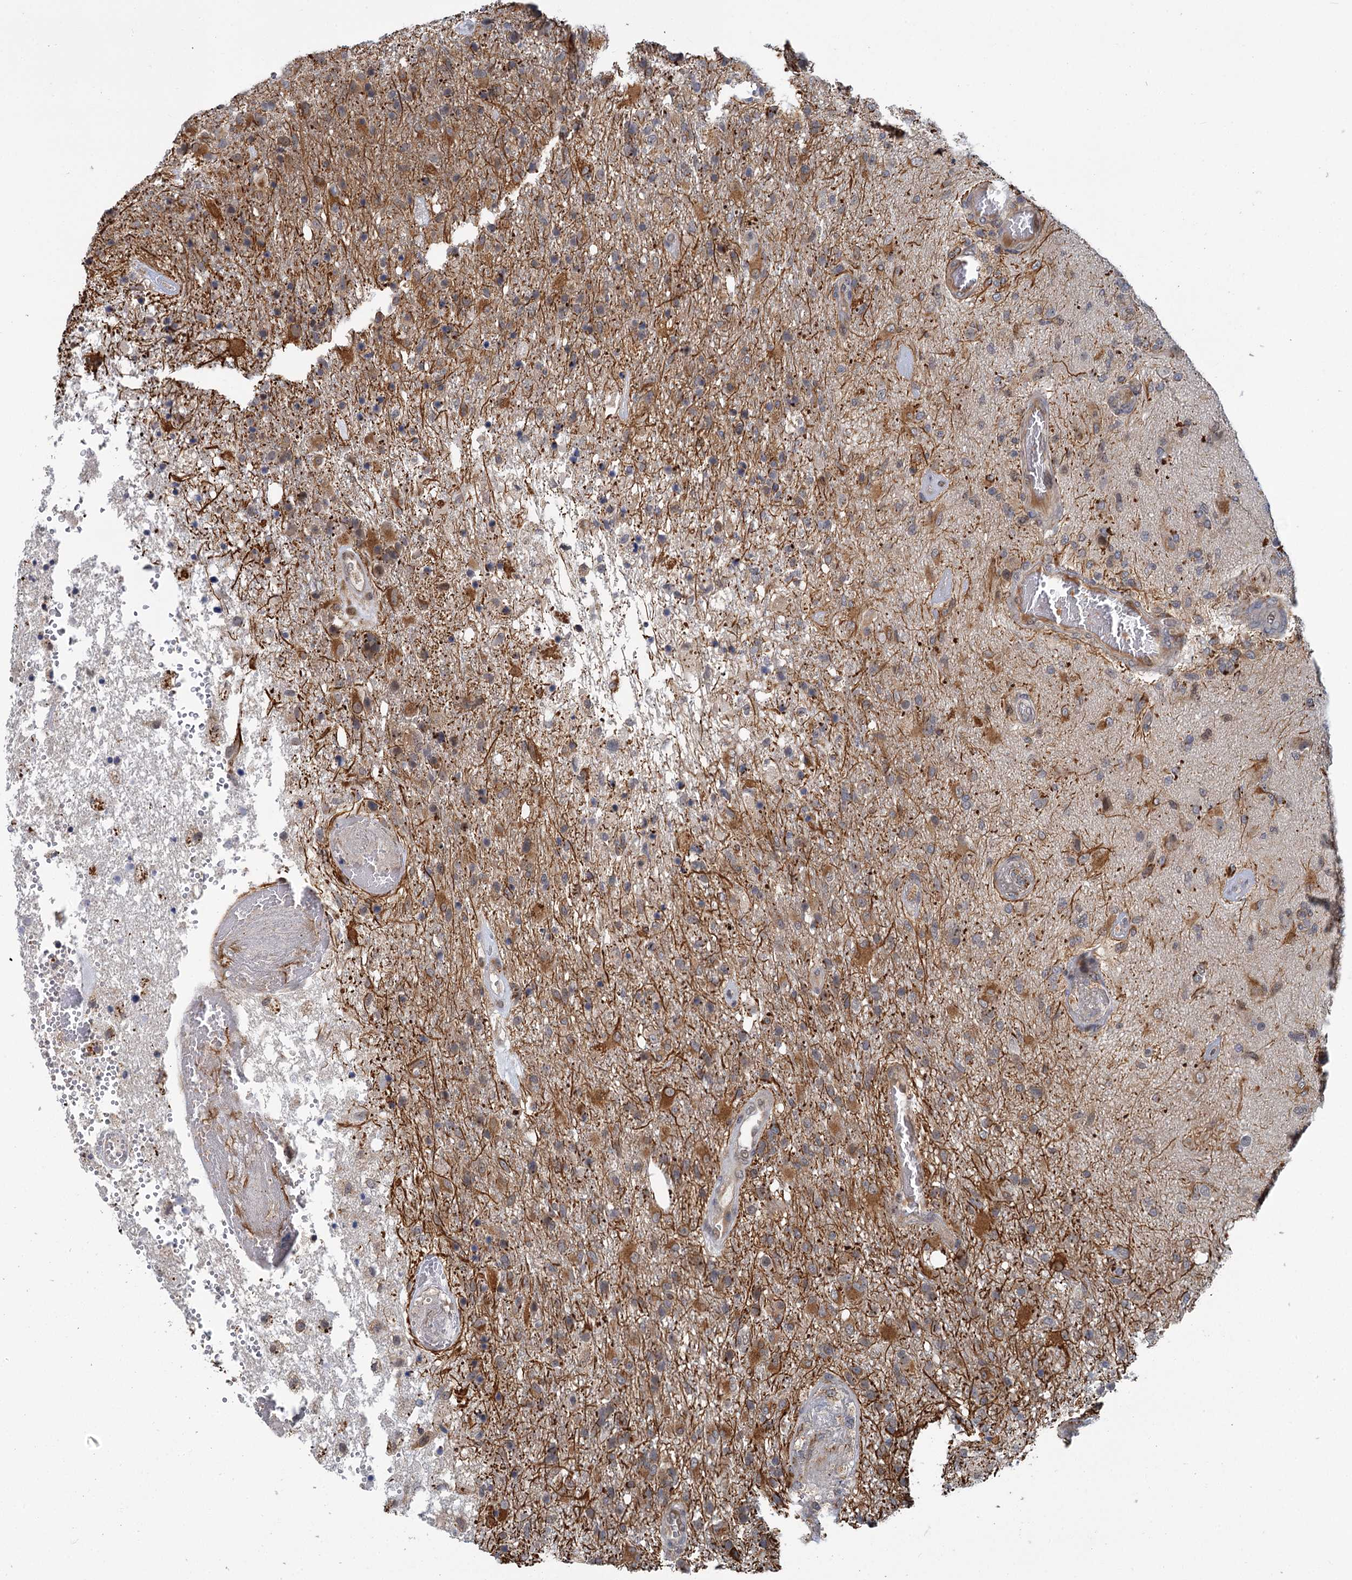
{"staining": {"intensity": "weak", "quantity": "<25%", "location": "cytoplasmic/membranous"}, "tissue": "glioma", "cell_type": "Tumor cells", "image_type": "cancer", "snomed": [{"axis": "morphology", "description": "Glioma, malignant, High grade"}, {"axis": "topography", "description": "Brain"}], "caption": "Photomicrograph shows no significant protein staining in tumor cells of malignant high-grade glioma.", "gene": "APBA2", "patient": {"sex": "female", "age": 74}}